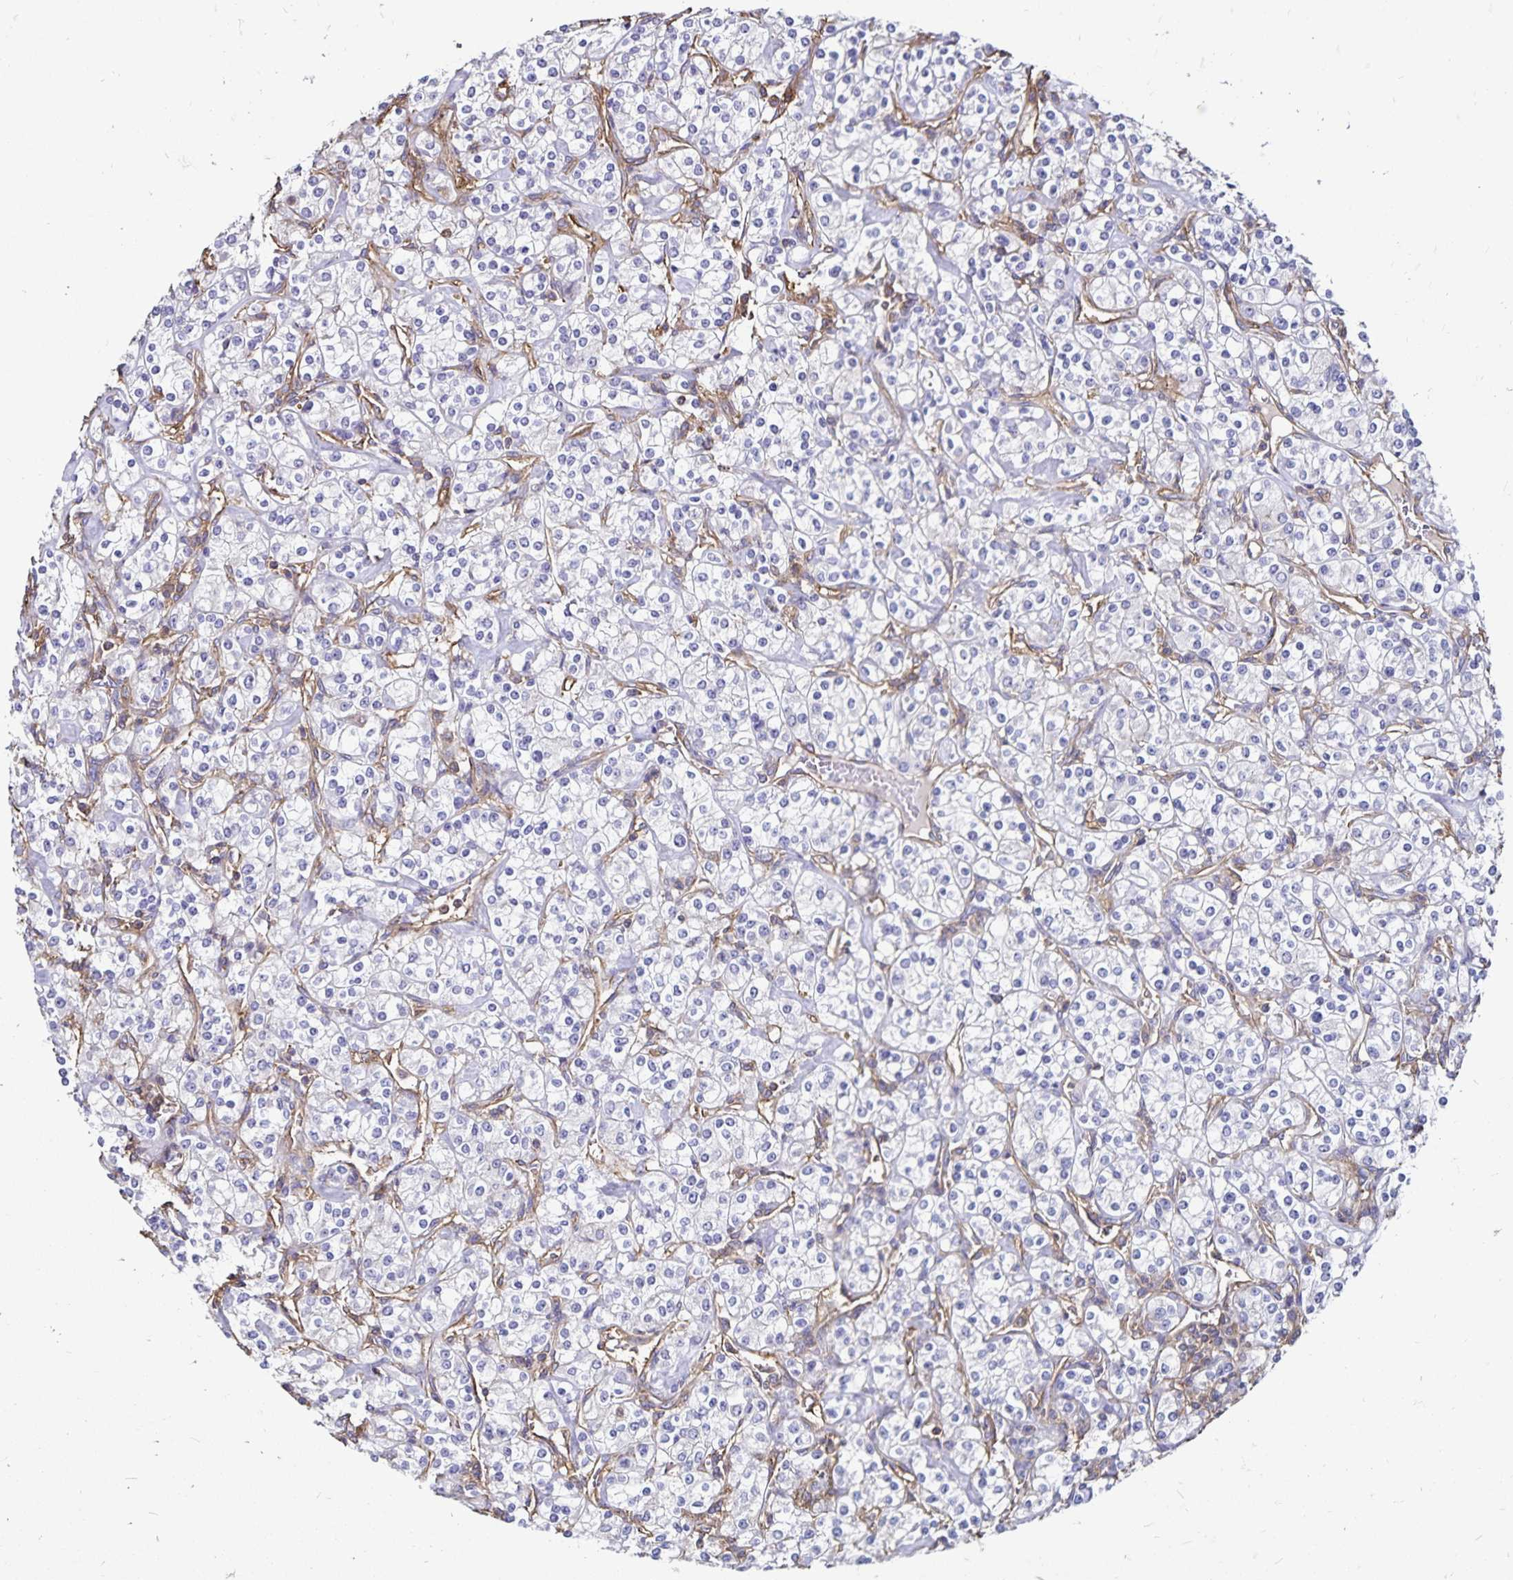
{"staining": {"intensity": "negative", "quantity": "none", "location": "none"}, "tissue": "renal cancer", "cell_type": "Tumor cells", "image_type": "cancer", "snomed": [{"axis": "morphology", "description": "Adenocarcinoma, NOS"}, {"axis": "topography", "description": "Kidney"}], "caption": "Immunohistochemistry (IHC) of renal cancer reveals no expression in tumor cells.", "gene": "RPRML", "patient": {"sex": "male", "age": 77}}